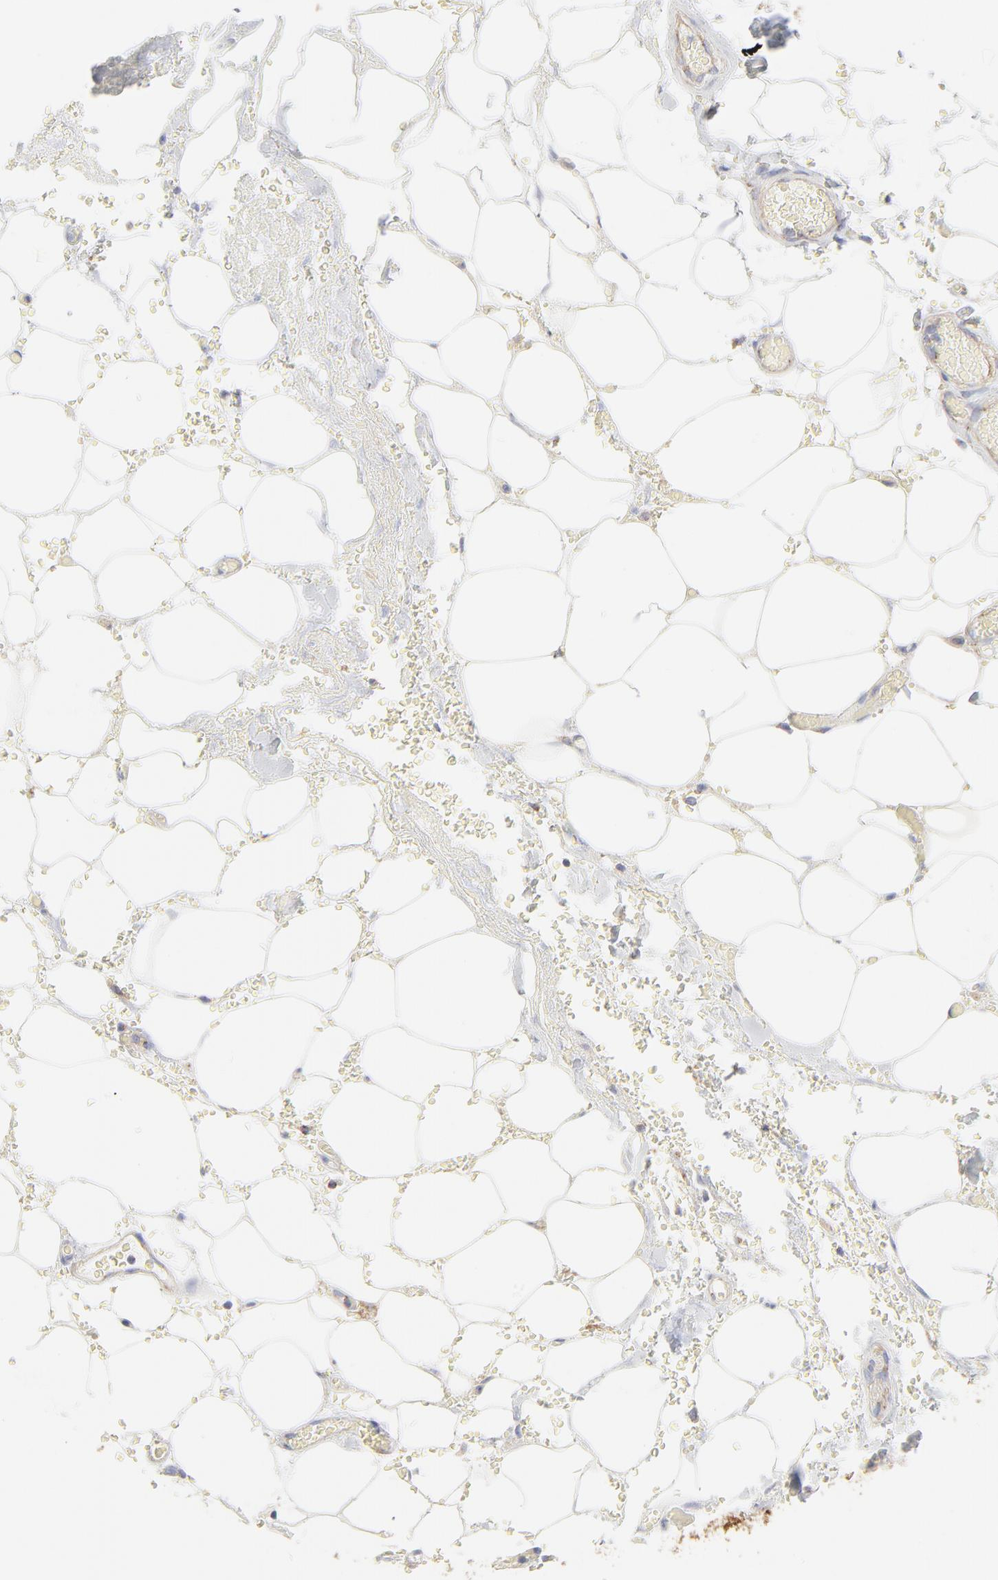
{"staining": {"intensity": "weak", "quantity": ">75%", "location": "cytoplasmic/membranous"}, "tissue": "adipose tissue", "cell_type": "Adipocytes", "image_type": "normal", "snomed": [{"axis": "morphology", "description": "Normal tissue, NOS"}, {"axis": "morphology", "description": "Cholangiocarcinoma"}, {"axis": "topography", "description": "Liver"}, {"axis": "topography", "description": "Peripheral nerve tissue"}], "caption": "Adipose tissue stained with immunohistochemistry (IHC) shows weak cytoplasmic/membranous positivity in approximately >75% of adipocytes. (brown staining indicates protein expression, while blue staining denotes nuclei).", "gene": "CLTB", "patient": {"sex": "male", "age": 50}}